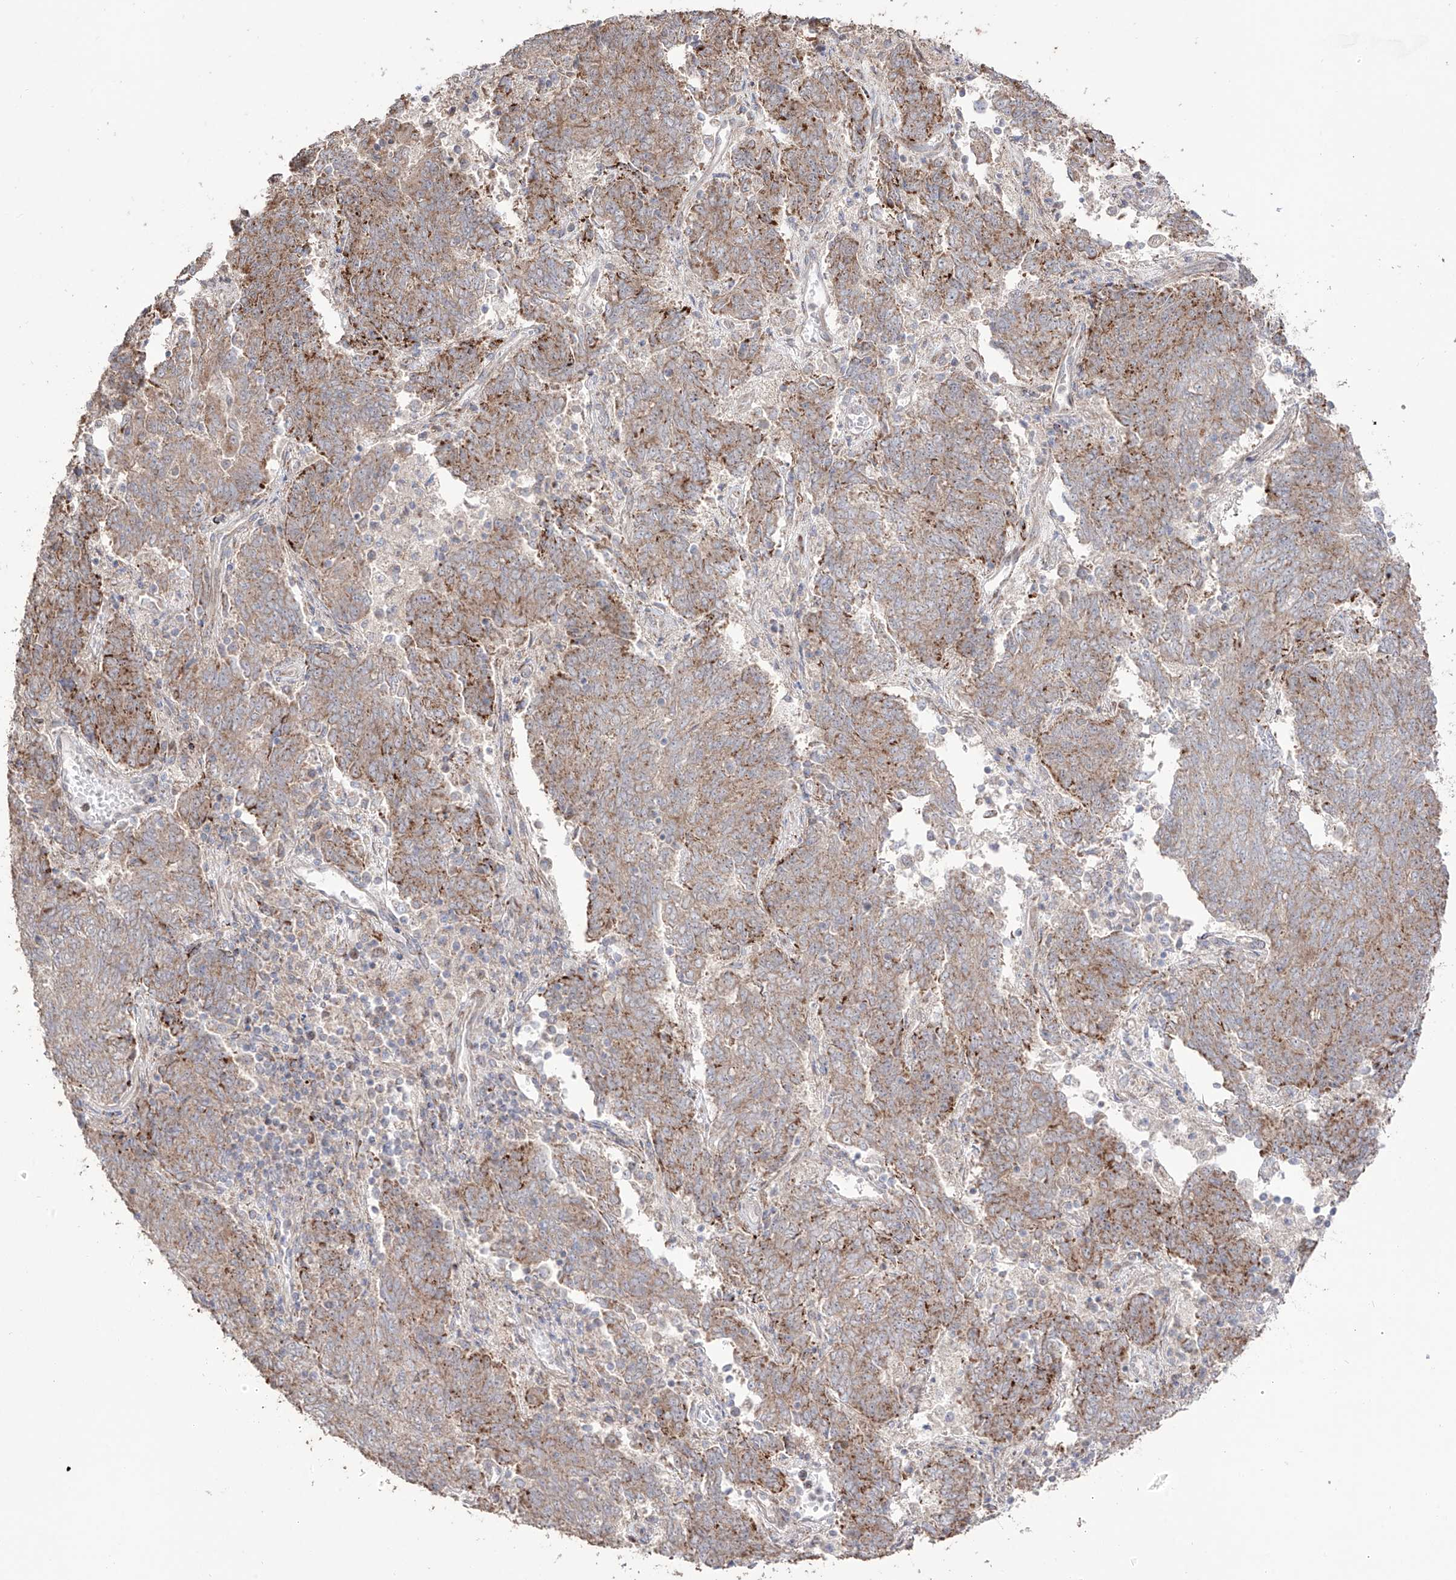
{"staining": {"intensity": "moderate", "quantity": ">75%", "location": "cytoplasmic/membranous"}, "tissue": "endometrial cancer", "cell_type": "Tumor cells", "image_type": "cancer", "snomed": [{"axis": "morphology", "description": "Adenocarcinoma, NOS"}, {"axis": "topography", "description": "Endometrium"}], "caption": "Moderate cytoplasmic/membranous positivity is identified in about >75% of tumor cells in adenocarcinoma (endometrial). (Brightfield microscopy of DAB IHC at high magnification).", "gene": "YKT6", "patient": {"sex": "female", "age": 80}}